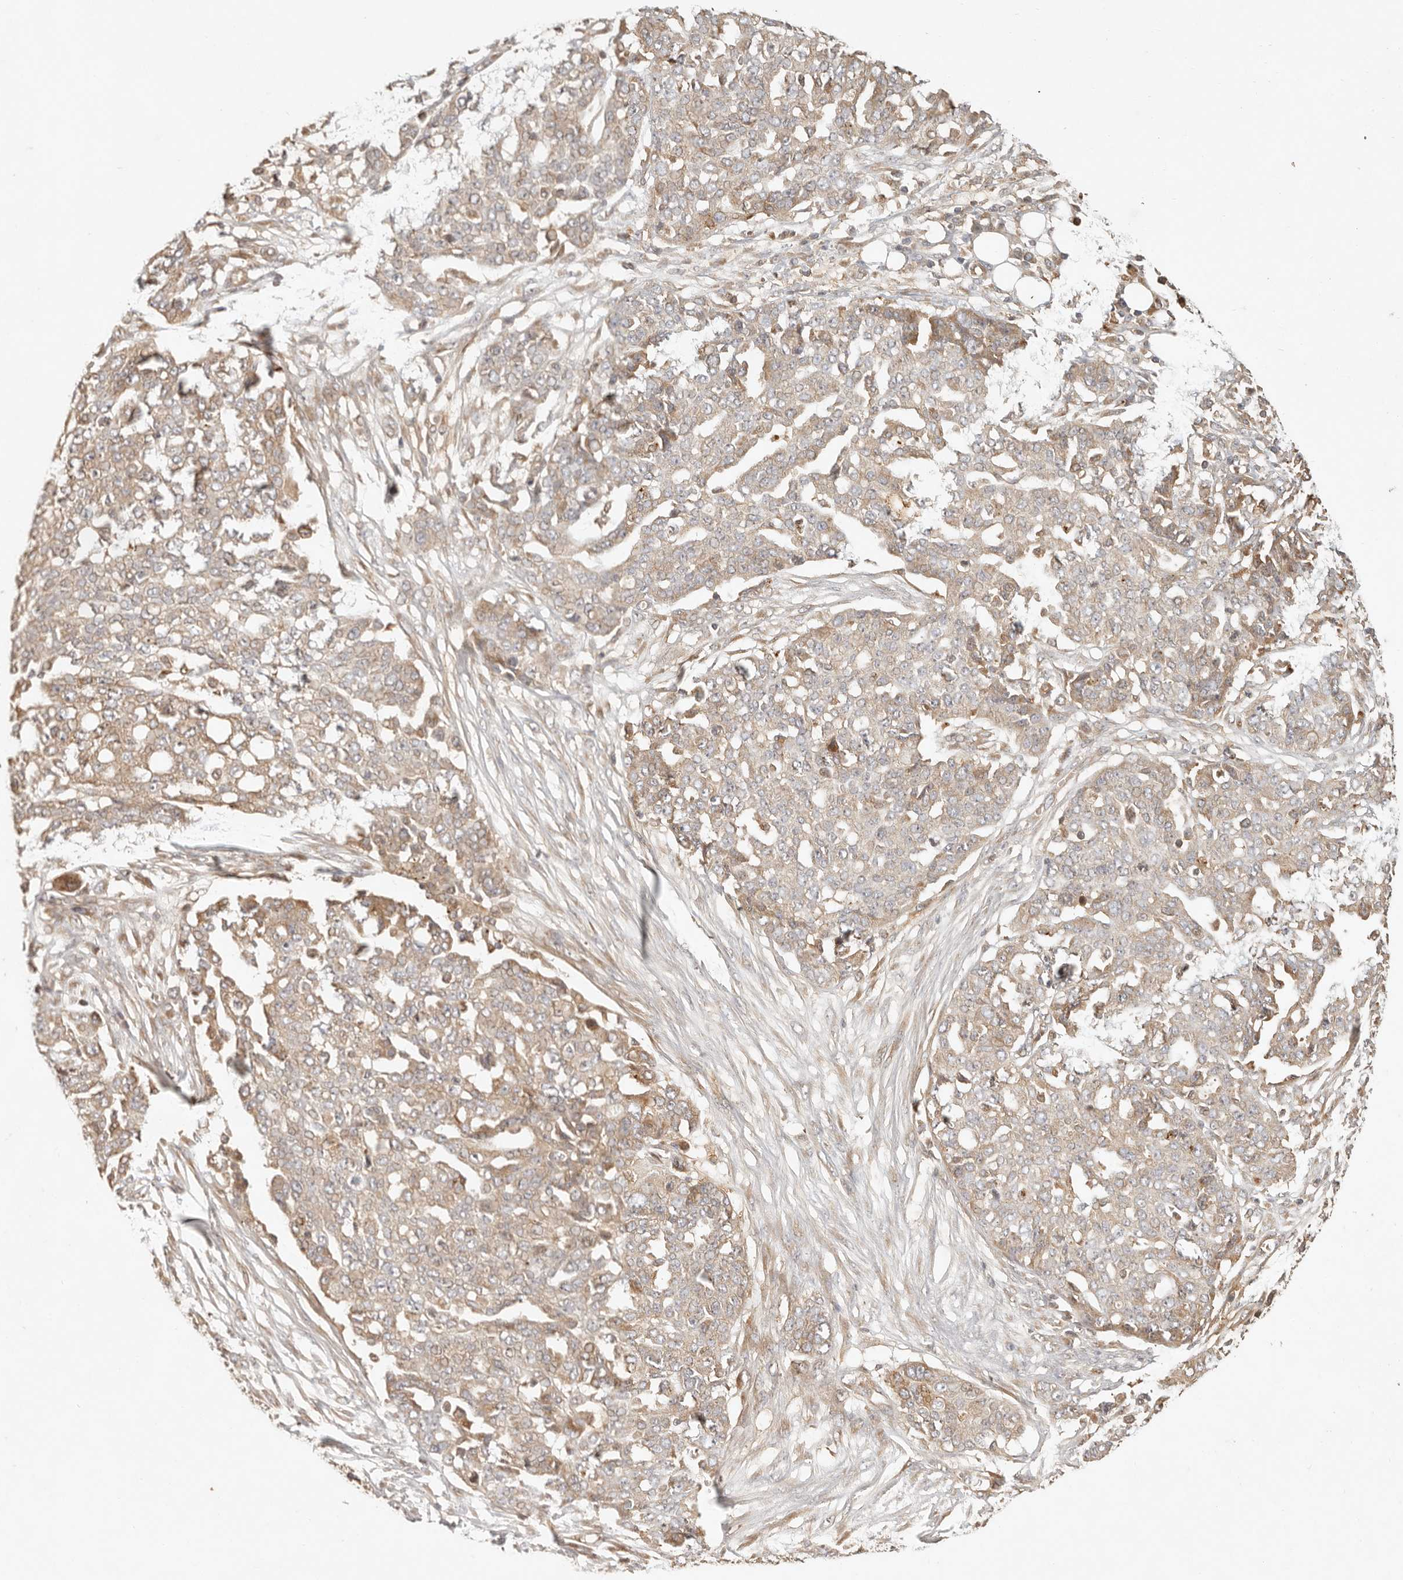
{"staining": {"intensity": "weak", "quantity": ">75%", "location": "cytoplasmic/membranous"}, "tissue": "ovarian cancer", "cell_type": "Tumor cells", "image_type": "cancer", "snomed": [{"axis": "morphology", "description": "Cystadenocarcinoma, serous, NOS"}, {"axis": "topography", "description": "Soft tissue"}, {"axis": "topography", "description": "Ovary"}], "caption": "Immunohistochemistry (DAB) staining of human ovarian cancer (serous cystadenocarcinoma) displays weak cytoplasmic/membranous protein positivity in about >75% of tumor cells. Using DAB (brown) and hematoxylin (blue) stains, captured at high magnification using brightfield microscopy.", "gene": "ANKRD61", "patient": {"sex": "female", "age": 57}}